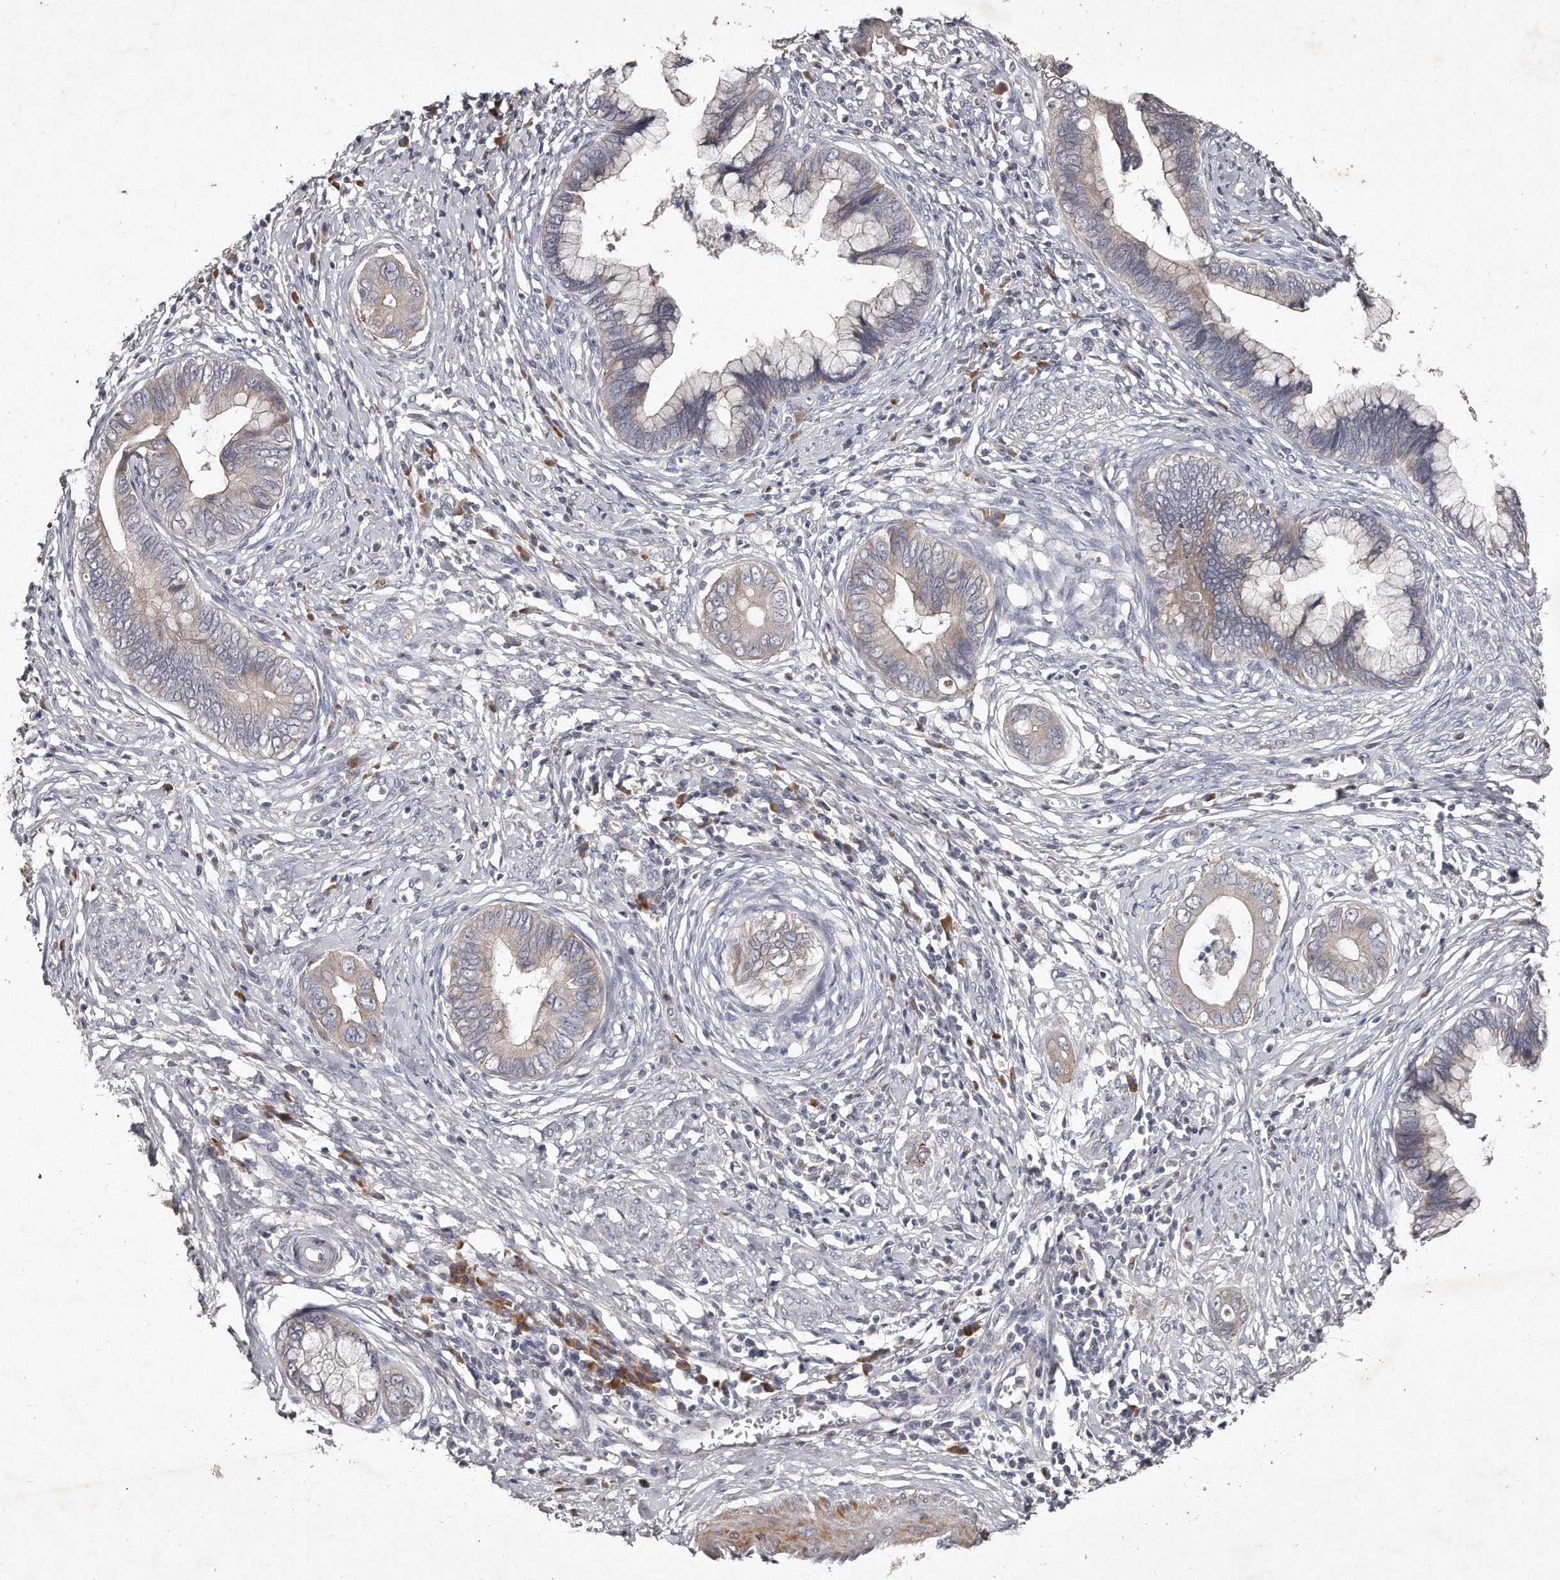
{"staining": {"intensity": "weak", "quantity": "<25%", "location": "cytoplasmic/membranous"}, "tissue": "cervical cancer", "cell_type": "Tumor cells", "image_type": "cancer", "snomed": [{"axis": "morphology", "description": "Adenocarcinoma, NOS"}, {"axis": "topography", "description": "Cervix"}], "caption": "DAB immunohistochemical staining of human cervical cancer exhibits no significant staining in tumor cells. The staining is performed using DAB (3,3'-diaminobenzidine) brown chromogen with nuclei counter-stained in using hematoxylin.", "gene": "TECR", "patient": {"sex": "female", "age": 44}}